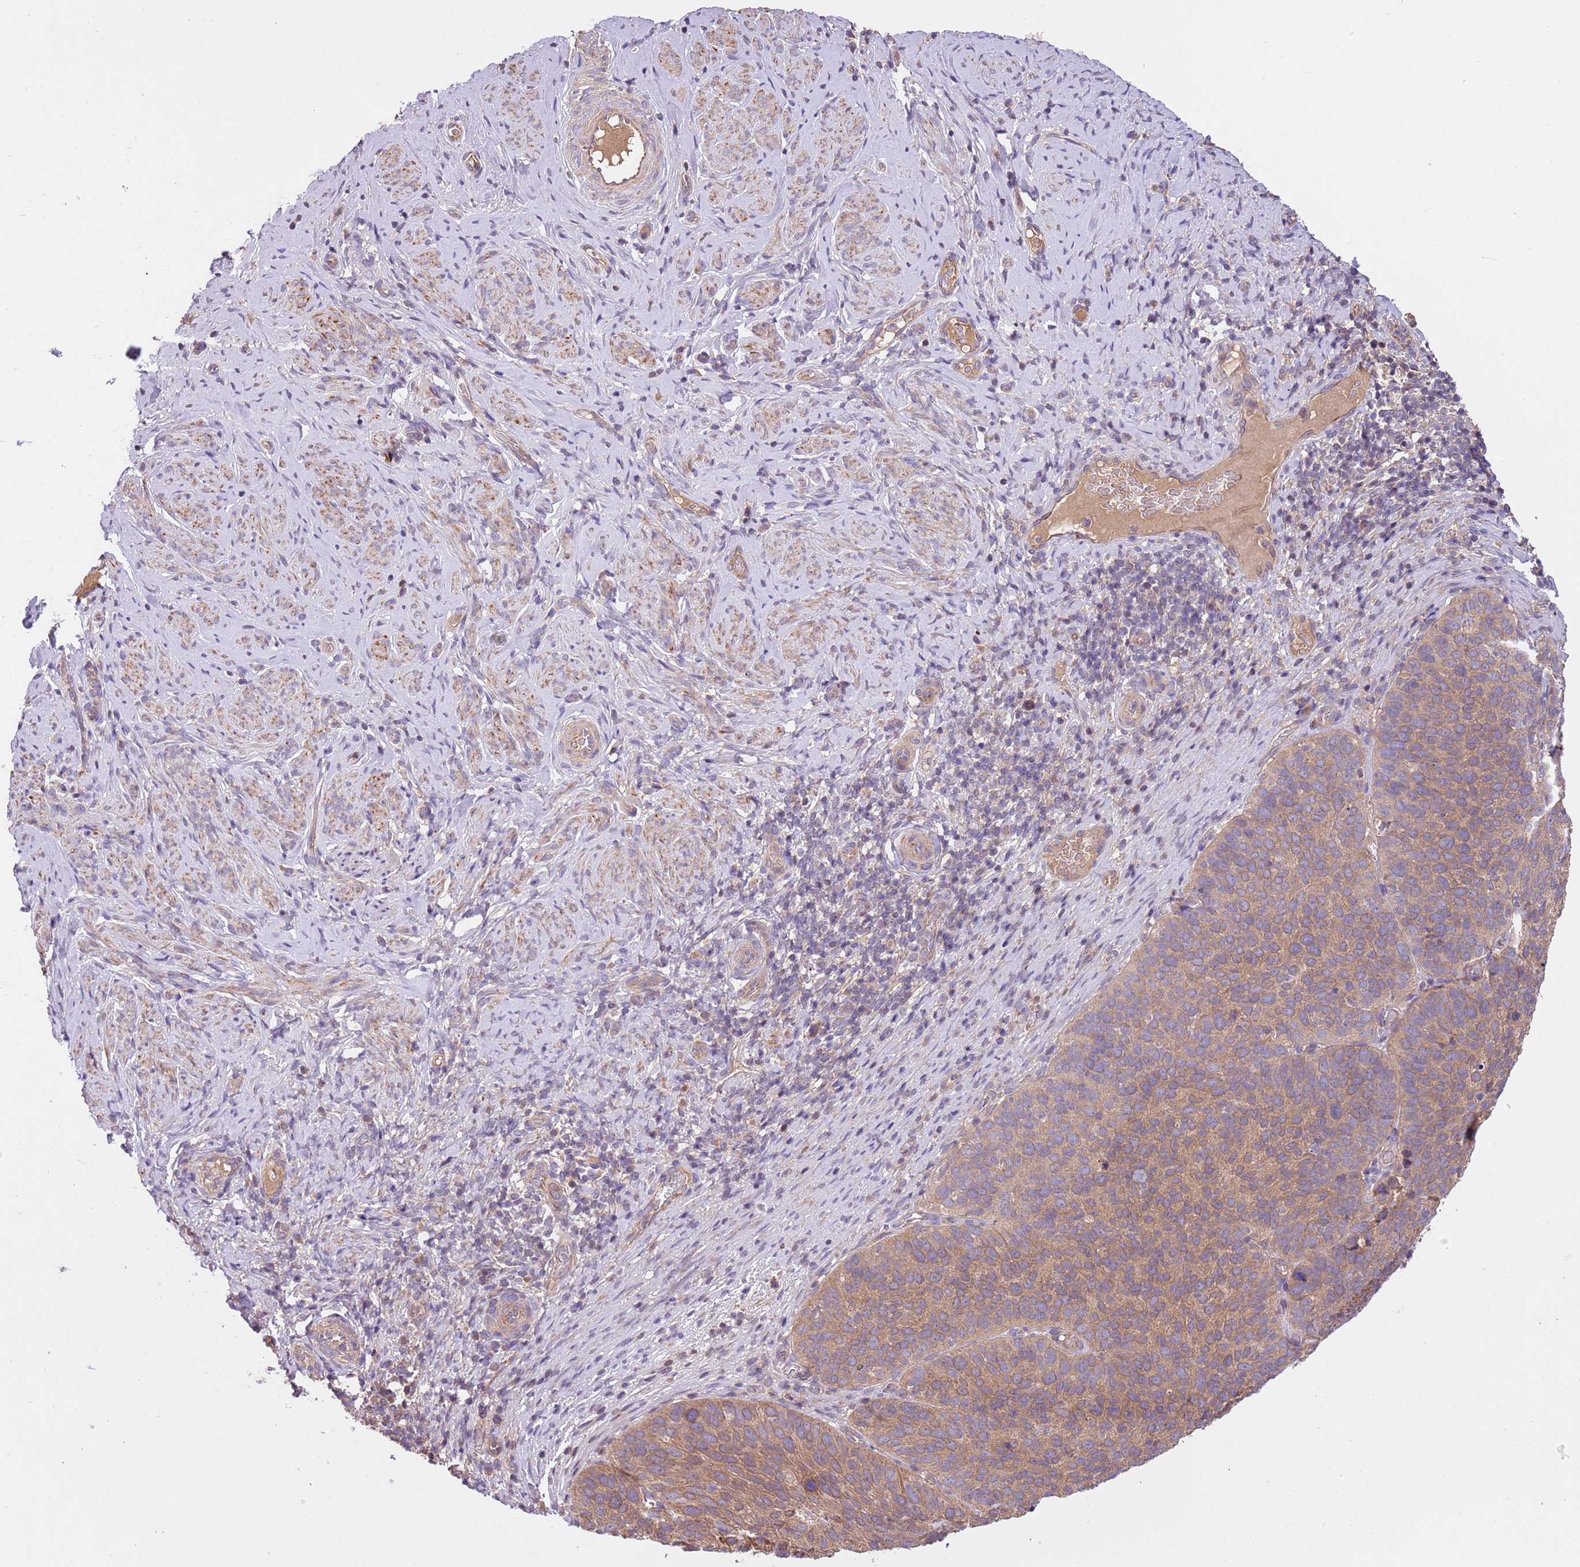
{"staining": {"intensity": "weak", "quantity": ">75%", "location": "cytoplasmic/membranous"}, "tissue": "cervical cancer", "cell_type": "Tumor cells", "image_type": "cancer", "snomed": [{"axis": "morphology", "description": "Squamous cell carcinoma, NOS"}, {"axis": "topography", "description": "Cervix"}], "caption": "This is an image of immunohistochemistry (IHC) staining of cervical cancer (squamous cell carcinoma), which shows weak staining in the cytoplasmic/membranous of tumor cells.", "gene": "FAM89B", "patient": {"sex": "female", "age": 80}}